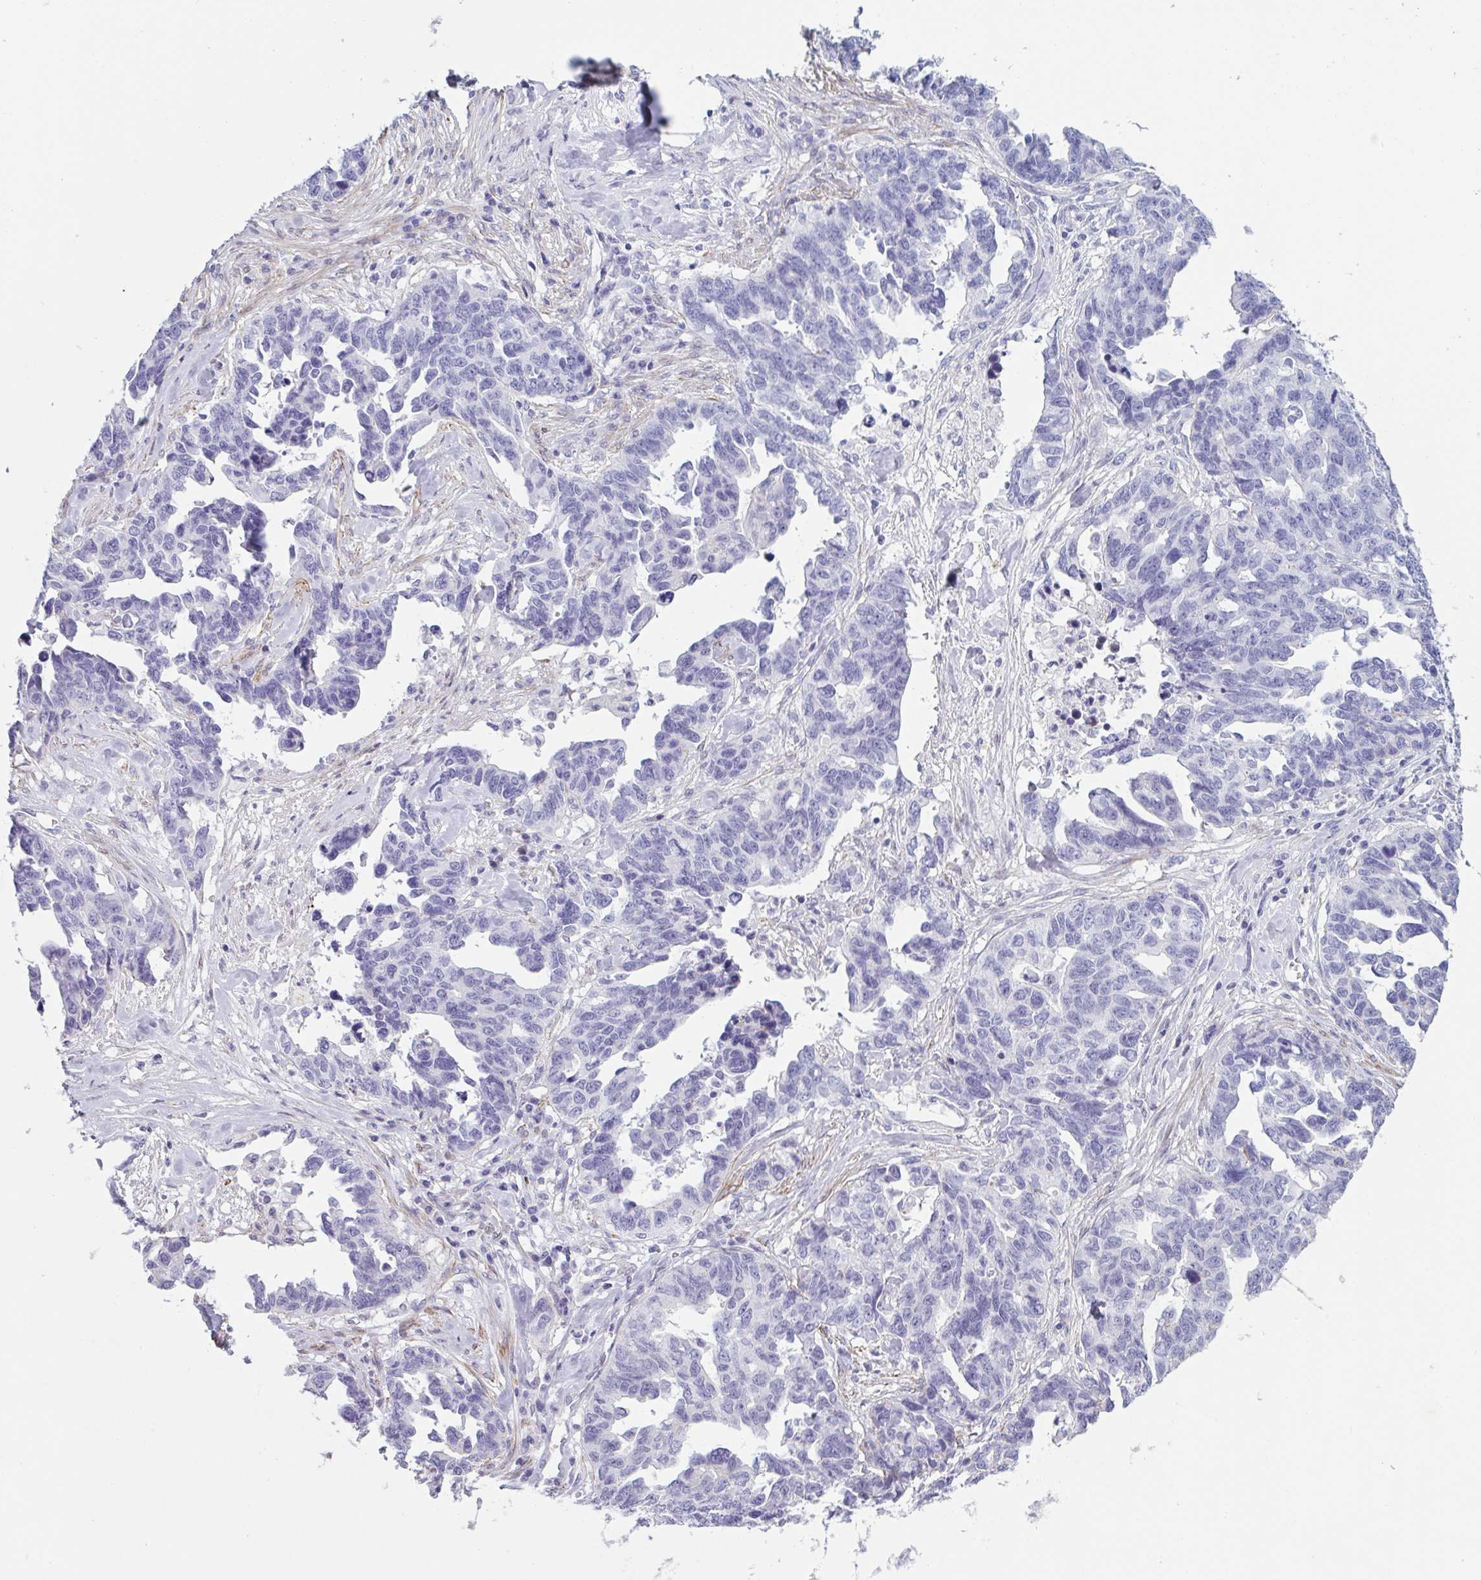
{"staining": {"intensity": "negative", "quantity": "none", "location": "none"}, "tissue": "ovarian cancer", "cell_type": "Tumor cells", "image_type": "cancer", "snomed": [{"axis": "morphology", "description": "Cystadenocarcinoma, serous, NOS"}, {"axis": "topography", "description": "Ovary"}], "caption": "Immunohistochemistry histopathology image of ovarian cancer (serous cystadenocarcinoma) stained for a protein (brown), which shows no positivity in tumor cells.", "gene": "OR5P3", "patient": {"sex": "female", "age": 69}}